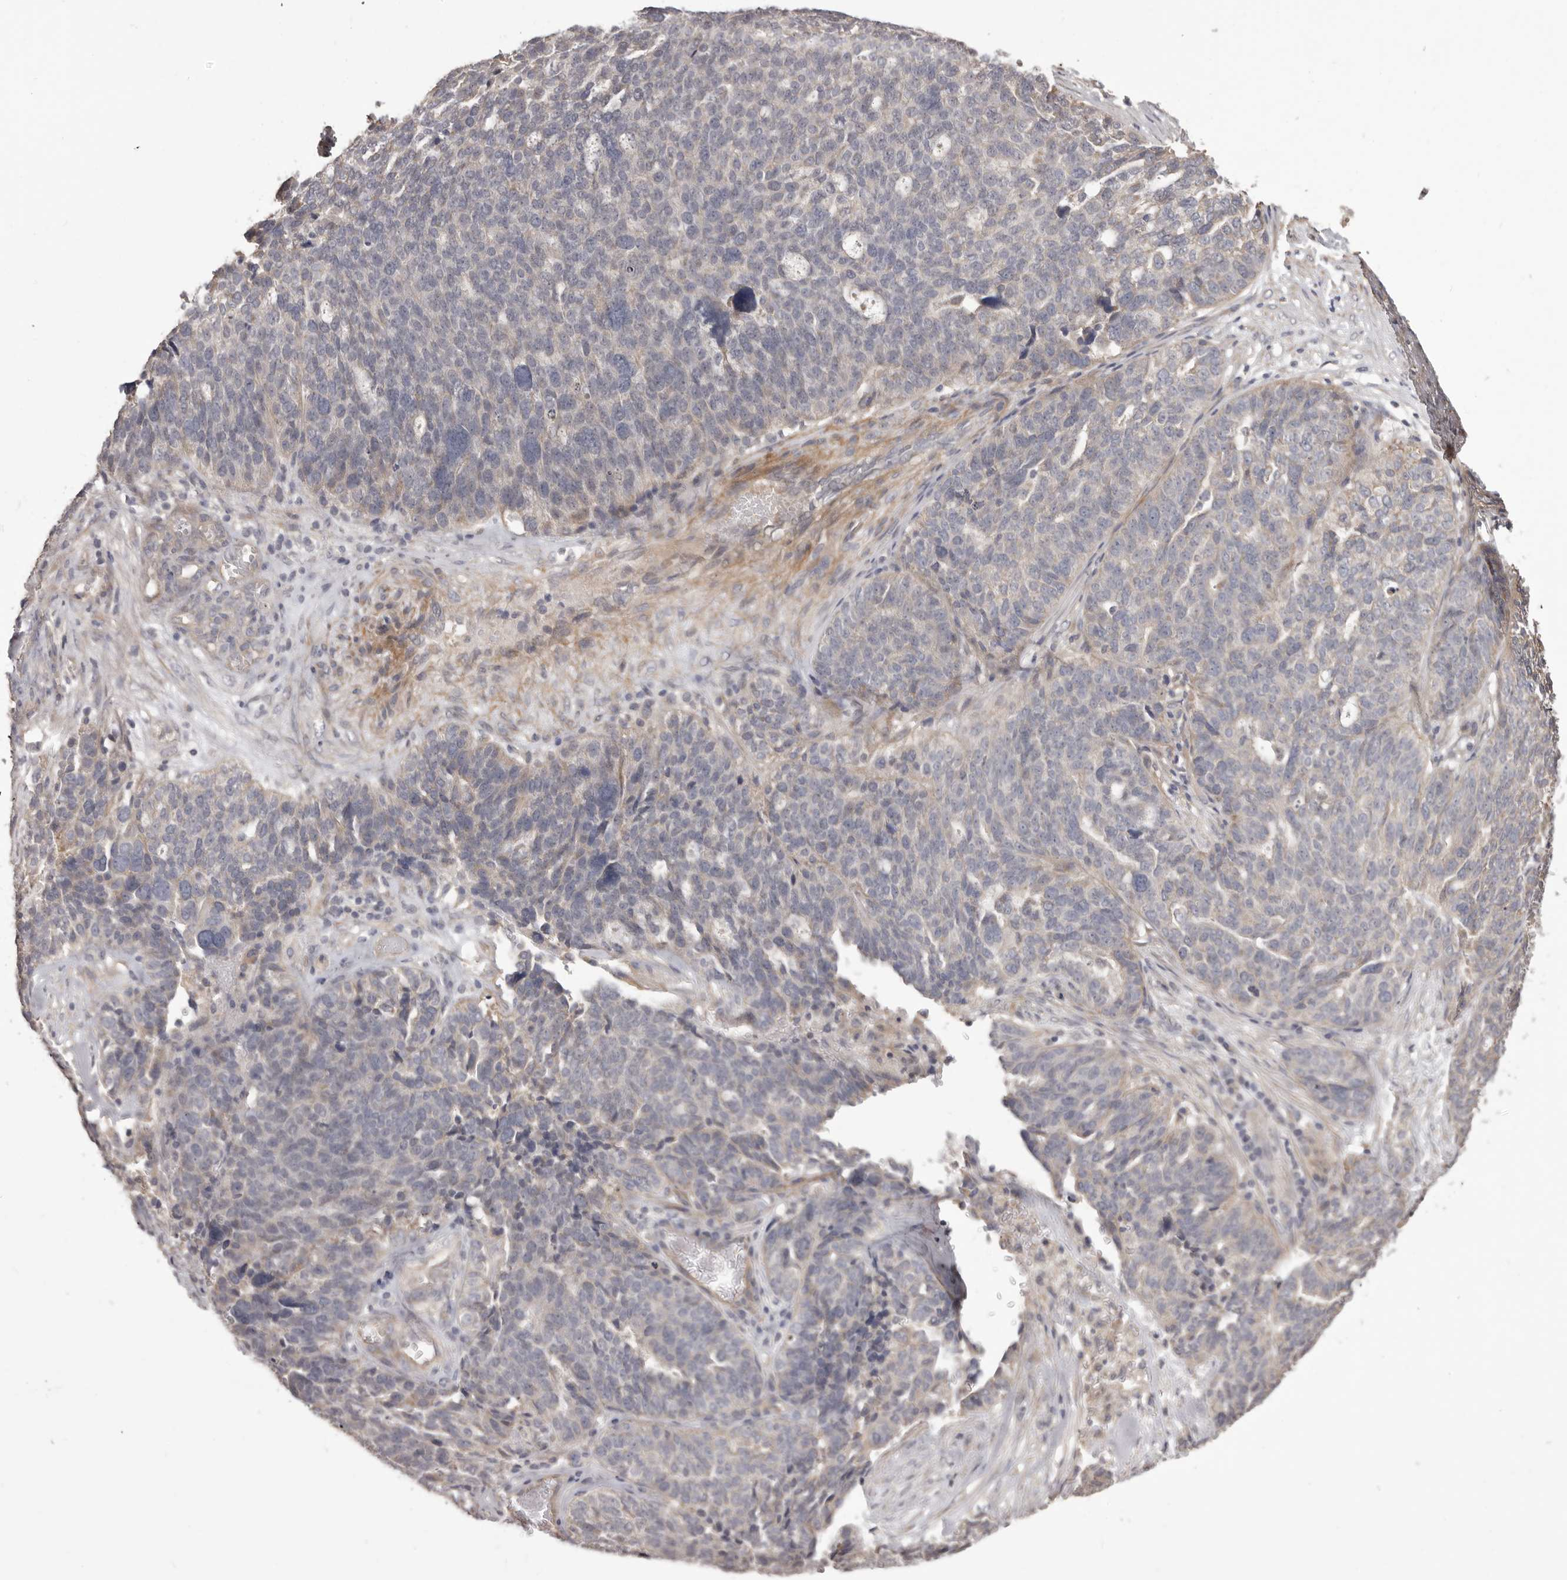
{"staining": {"intensity": "negative", "quantity": "none", "location": "none"}, "tissue": "ovarian cancer", "cell_type": "Tumor cells", "image_type": "cancer", "snomed": [{"axis": "morphology", "description": "Cystadenocarcinoma, serous, NOS"}, {"axis": "topography", "description": "Ovary"}], "caption": "This is a image of IHC staining of ovarian cancer (serous cystadenocarcinoma), which shows no staining in tumor cells. (IHC, brightfield microscopy, high magnification).", "gene": "HRH1", "patient": {"sex": "female", "age": 59}}